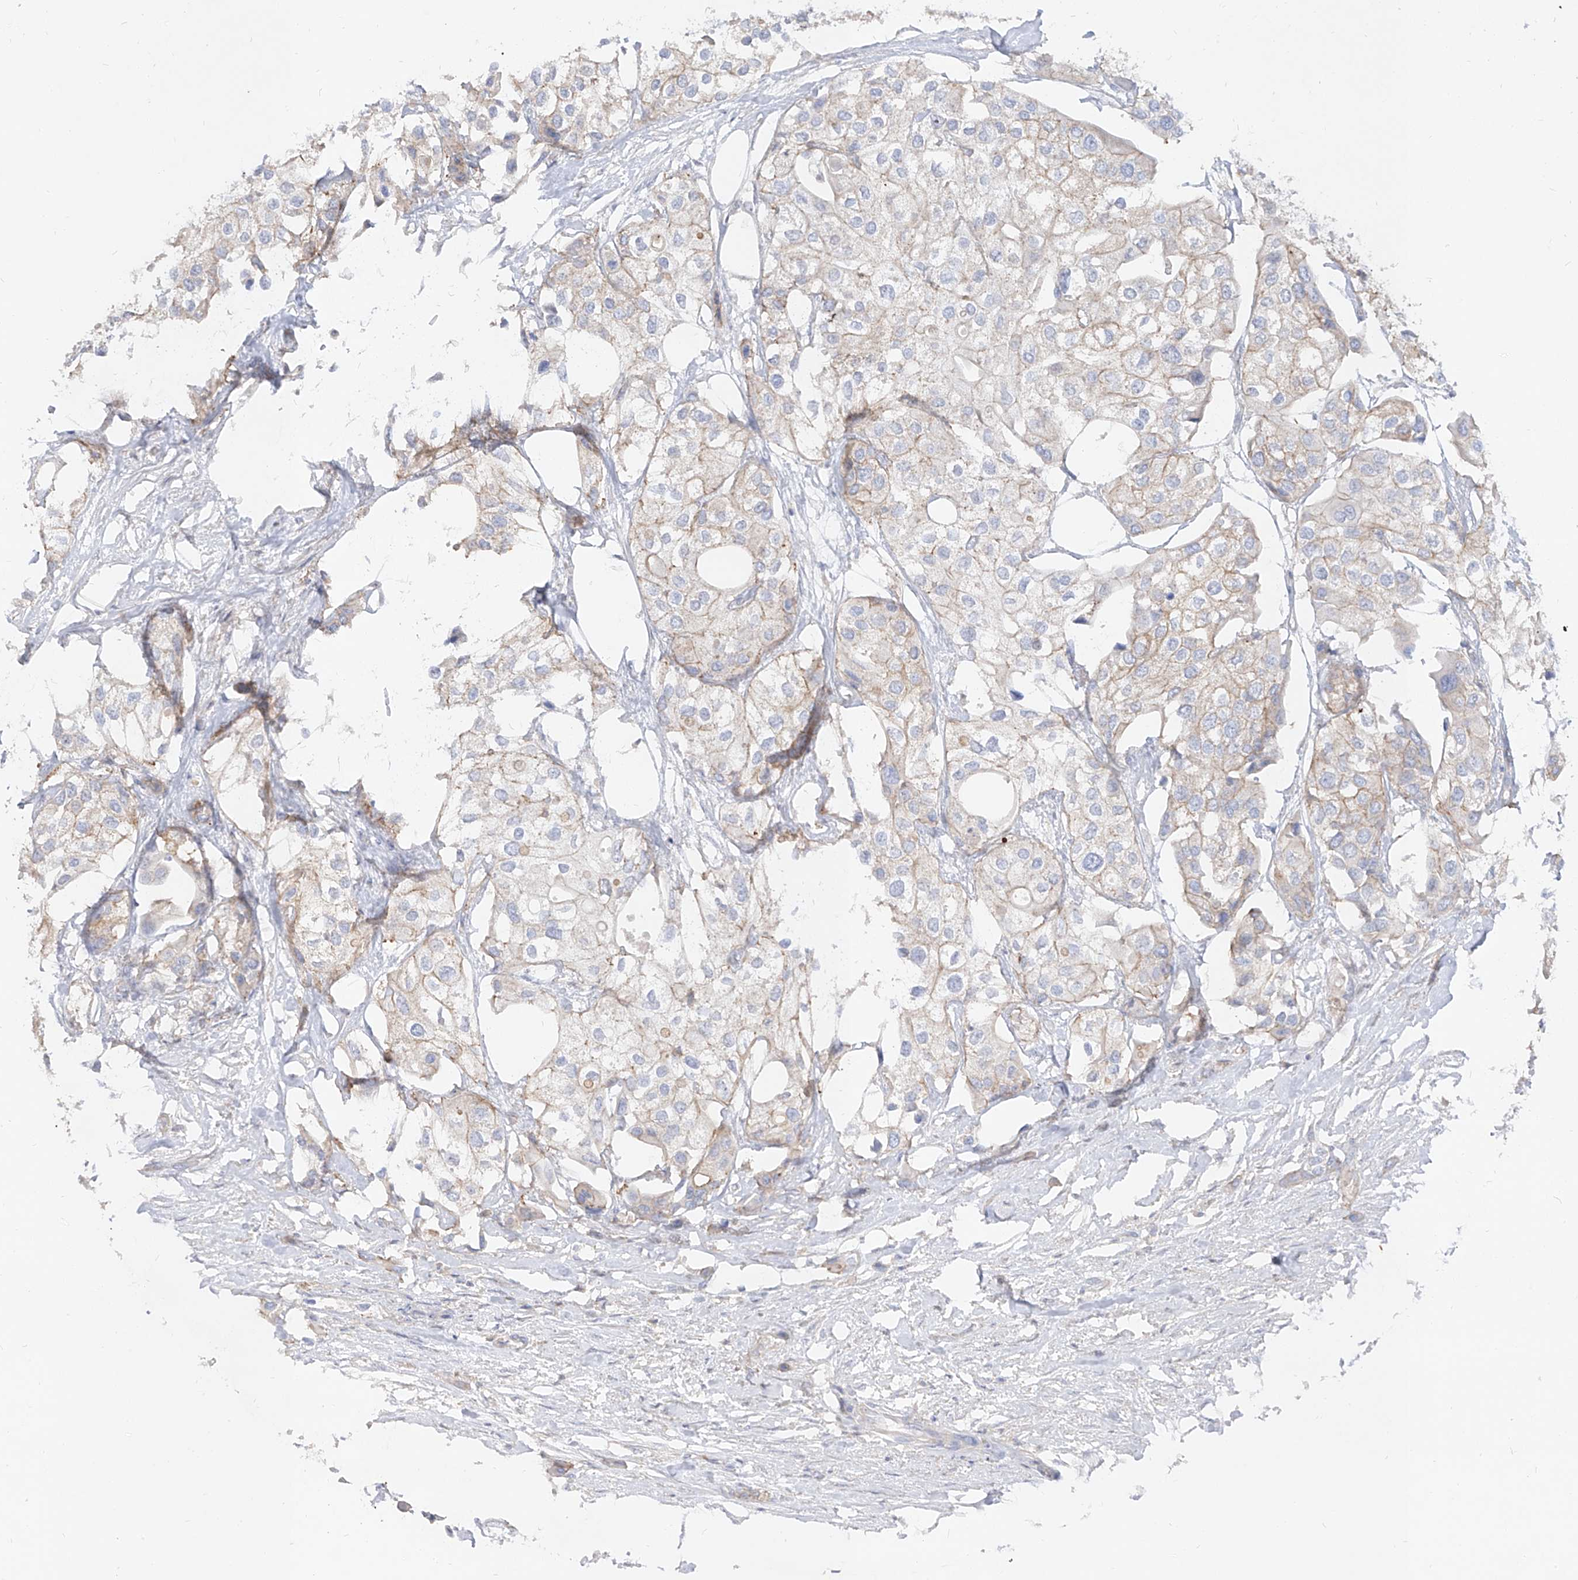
{"staining": {"intensity": "weak", "quantity": "<25%", "location": "cytoplasmic/membranous"}, "tissue": "urothelial cancer", "cell_type": "Tumor cells", "image_type": "cancer", "snomed": [{"axis": "morphology", "description": "Urothelial carcinoma, High grade"}, {"axis": "topography", "description": "Urinary bladder"}], "caption": "An immunohistochemistry (IHC) photomicrograph of urothelial carcinoma (high-grade) is shown. There is no staining in tumor cells of urothelial carcinoma (high-grade).", "gene": "RBFOX3", "patient": {"sex": "male", "age": 64}}